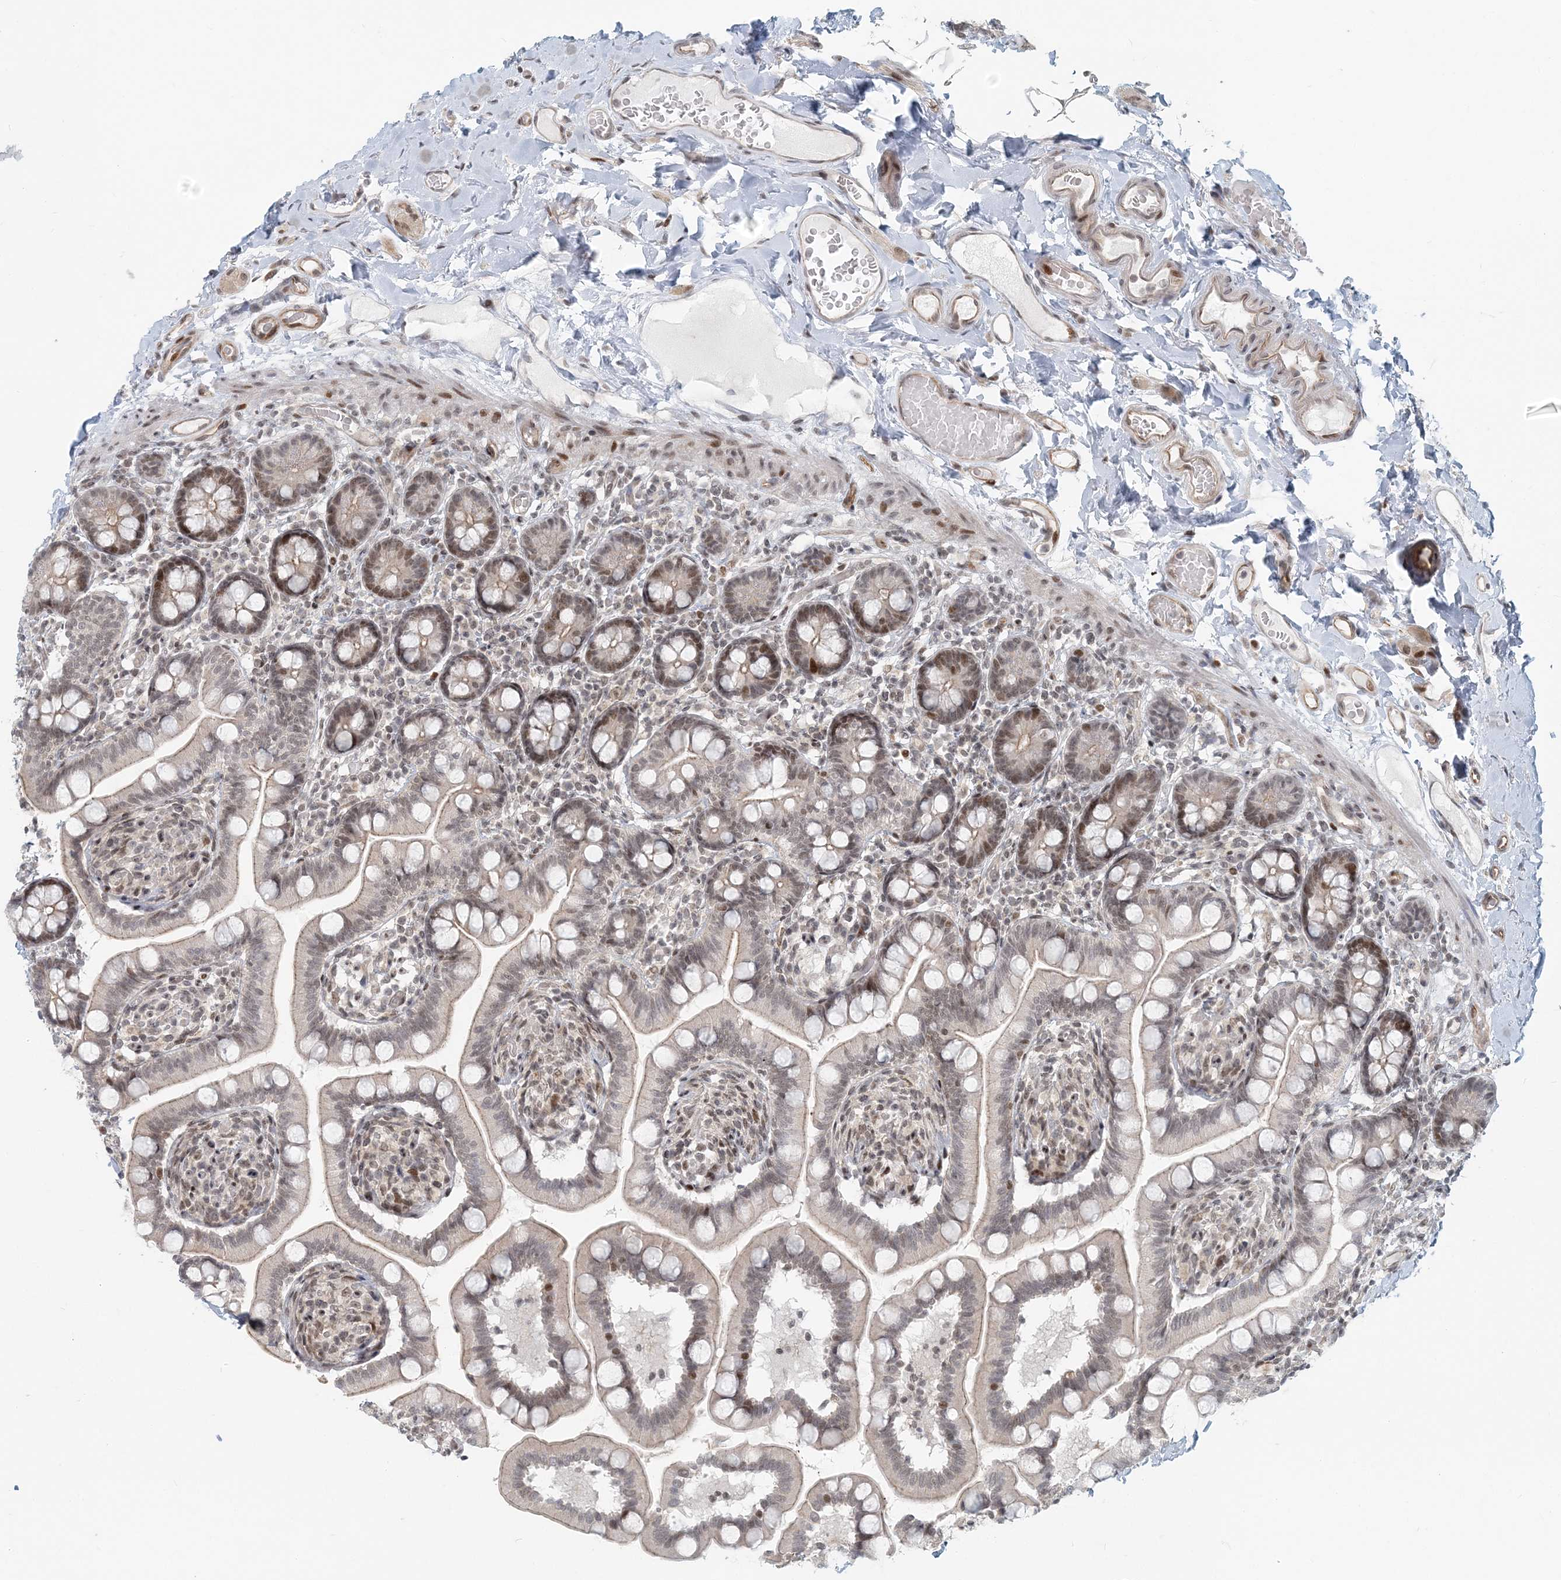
{"staining": {"intensity": "moderate", "quantity": "25%-75%", "location": "nuclear"}, "tissue": "small intestine", "cell_type": "Glandular cells", "image_type": "normal", "snomed": [{"axis": "morphology", "description": "Normal tissue, NOS"}, {"axis": "topography", "description": "Small intestine"}], "caption": "Protein staining by immunohistochemistry (IHC) demonstrates moderate nuclear positivity in approximately 25%-75% of glandular cells in normal small intestine.", "gene": "BAZ1B", "patient": {"sex": "female", "age": 64}}